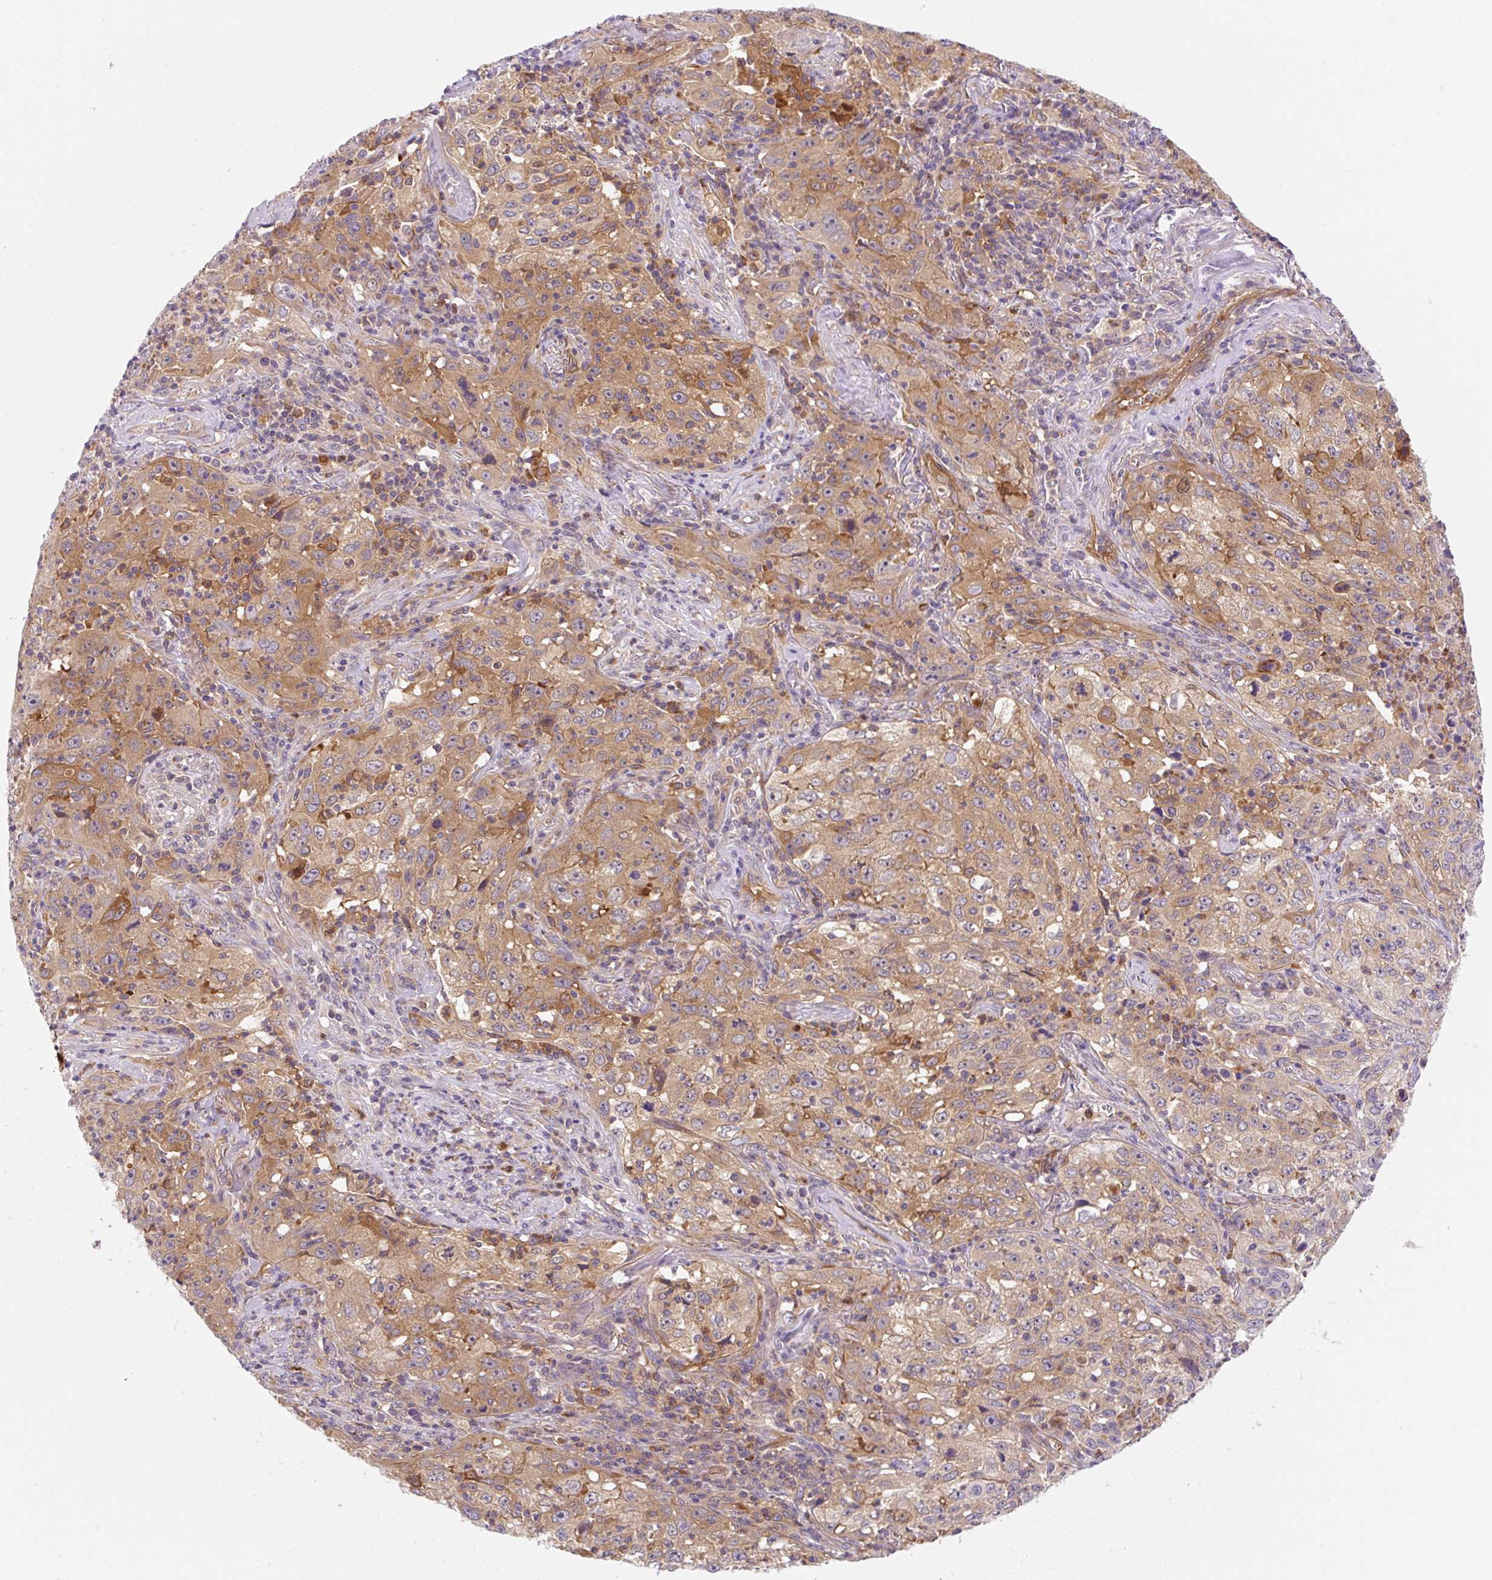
{"staining": {"intensity": "moderate", "quantity": "25%-75%", "location": "cytoplasmic/membranous"}, "tissue": "lung cancer", "cell_type": "Tumor cells", "image_type": "cancer", "snomed": [{"axis": "morphology", "description": "Squamous cell carcinoma, NOS"}, {"axis": "topography", "description": "Lung"}], "caption": "Lung squamous cell carcinoma stained with a protein marker shows moderate staining in tumor cells.", "gene": "OMA1", "patient": {"sex": "male", "age": 71}}